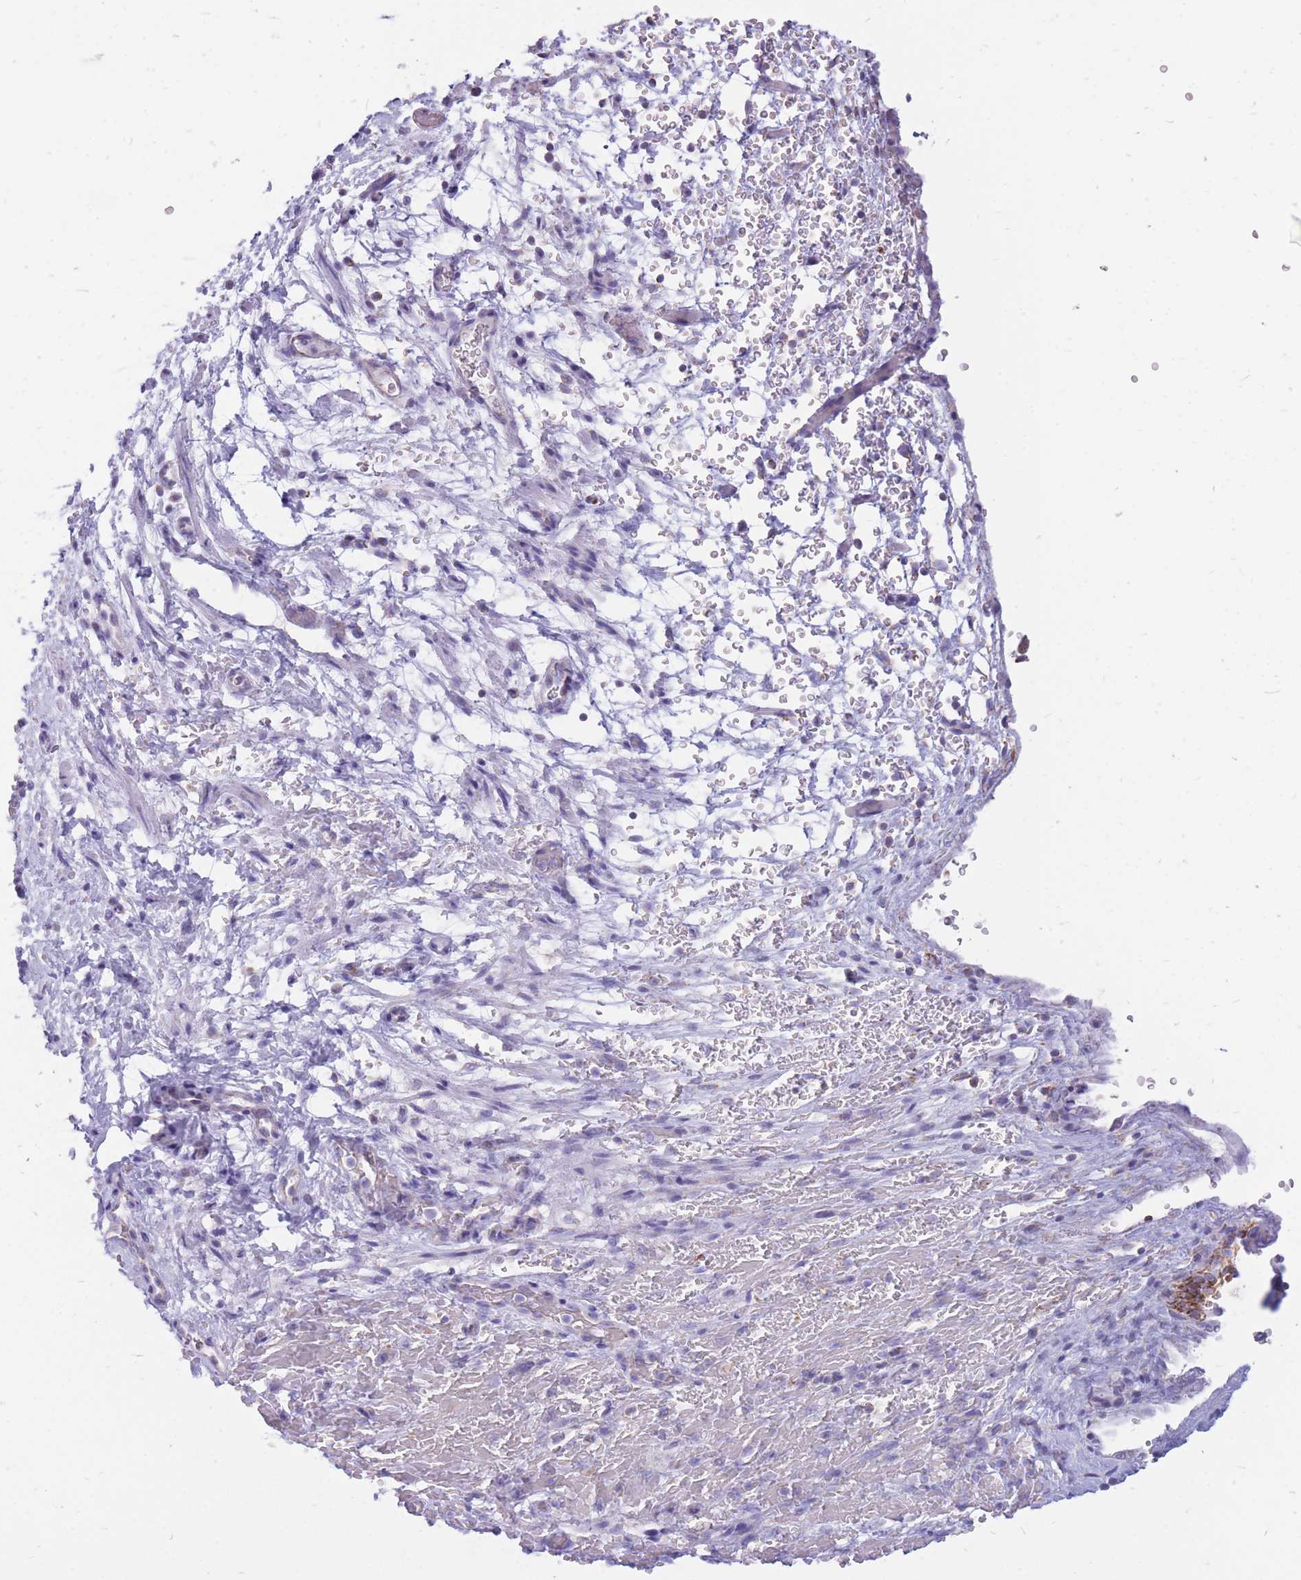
{"staining": {"intensity": "negative", "quantity": "none", "location": "none"}, "tissue": "smooth muscle", "cell_type": "Smooth muscle cells", "image_type": "normal", "snomed": [{"axis": "morphology", "description": "Normal tissue, NOS"}, {"axis": "topography", "description": "Smooth muscle"}, {"axis": "topography", "description": "Peripheral nerve tissue"}], "caption": "The photomicrograph exhibits no significant positivity in smooth muscle cells of smooth muscle.", "gene": "PCSK1", "patient": {"sex": "male", "age": 69}}